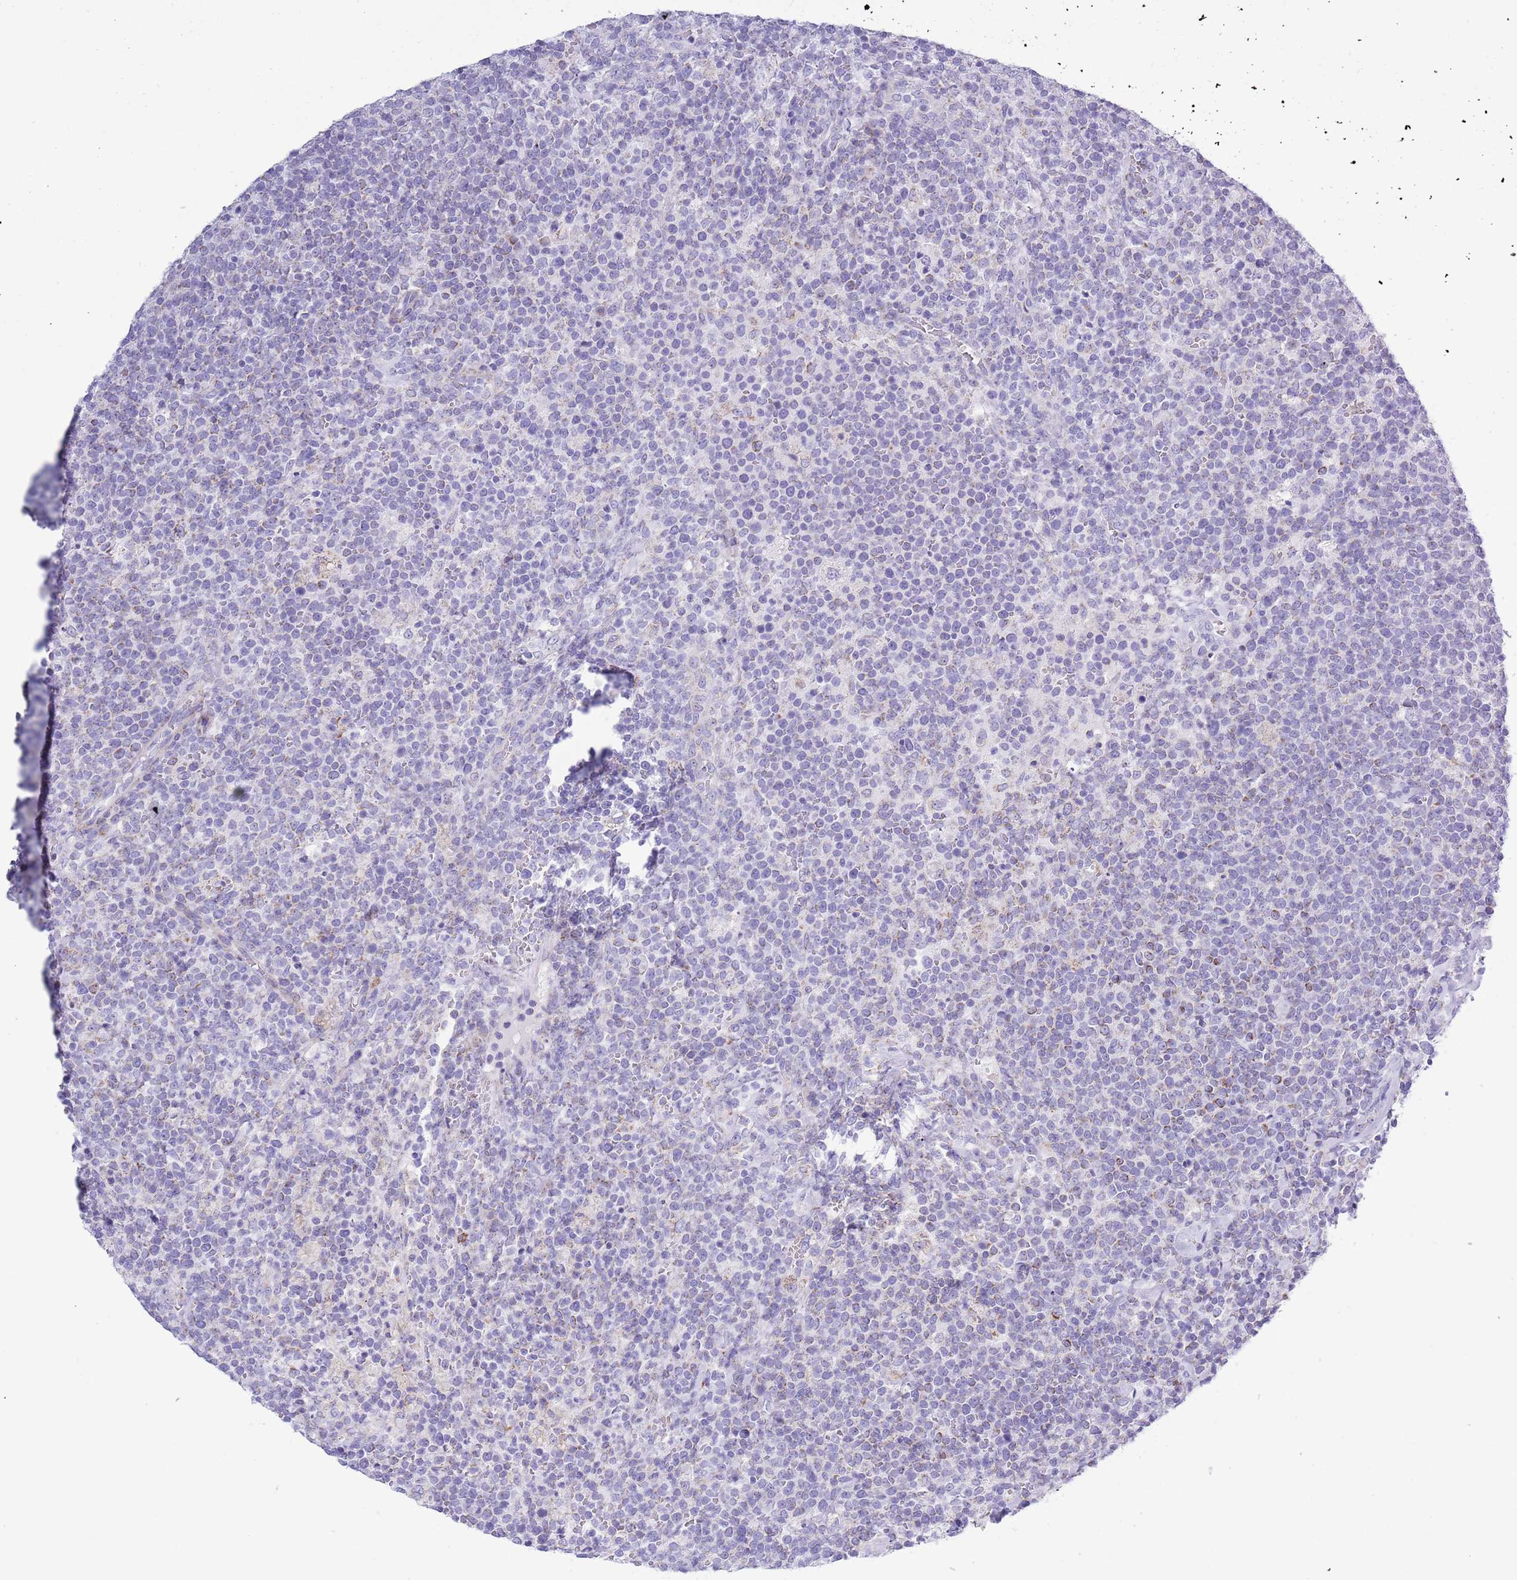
{"staining": {"intensity": "weak", "quantity": "<25%", "location": "cytoplasmic/membranous"}, "tissue": "lymphoma", "cell_type": "Tumor cells", "image_type": "cancer", "snomed": [{"axis": "morphology", "description": "Malignant lymphoma, non-Hodgkin's type, High grade"}, {"axis": "topography", "description": "Lymph node"}], "caption": "An IHC micrograph of high-grade malignant lymphoma, non-Hodgkin's type is shown. There is no staining in tumor cells of high-grade malignant lymphoma, non-Hodgkin's type.", "gene": "MOCOS", "patient": {"sex": "male", "age": 61}}